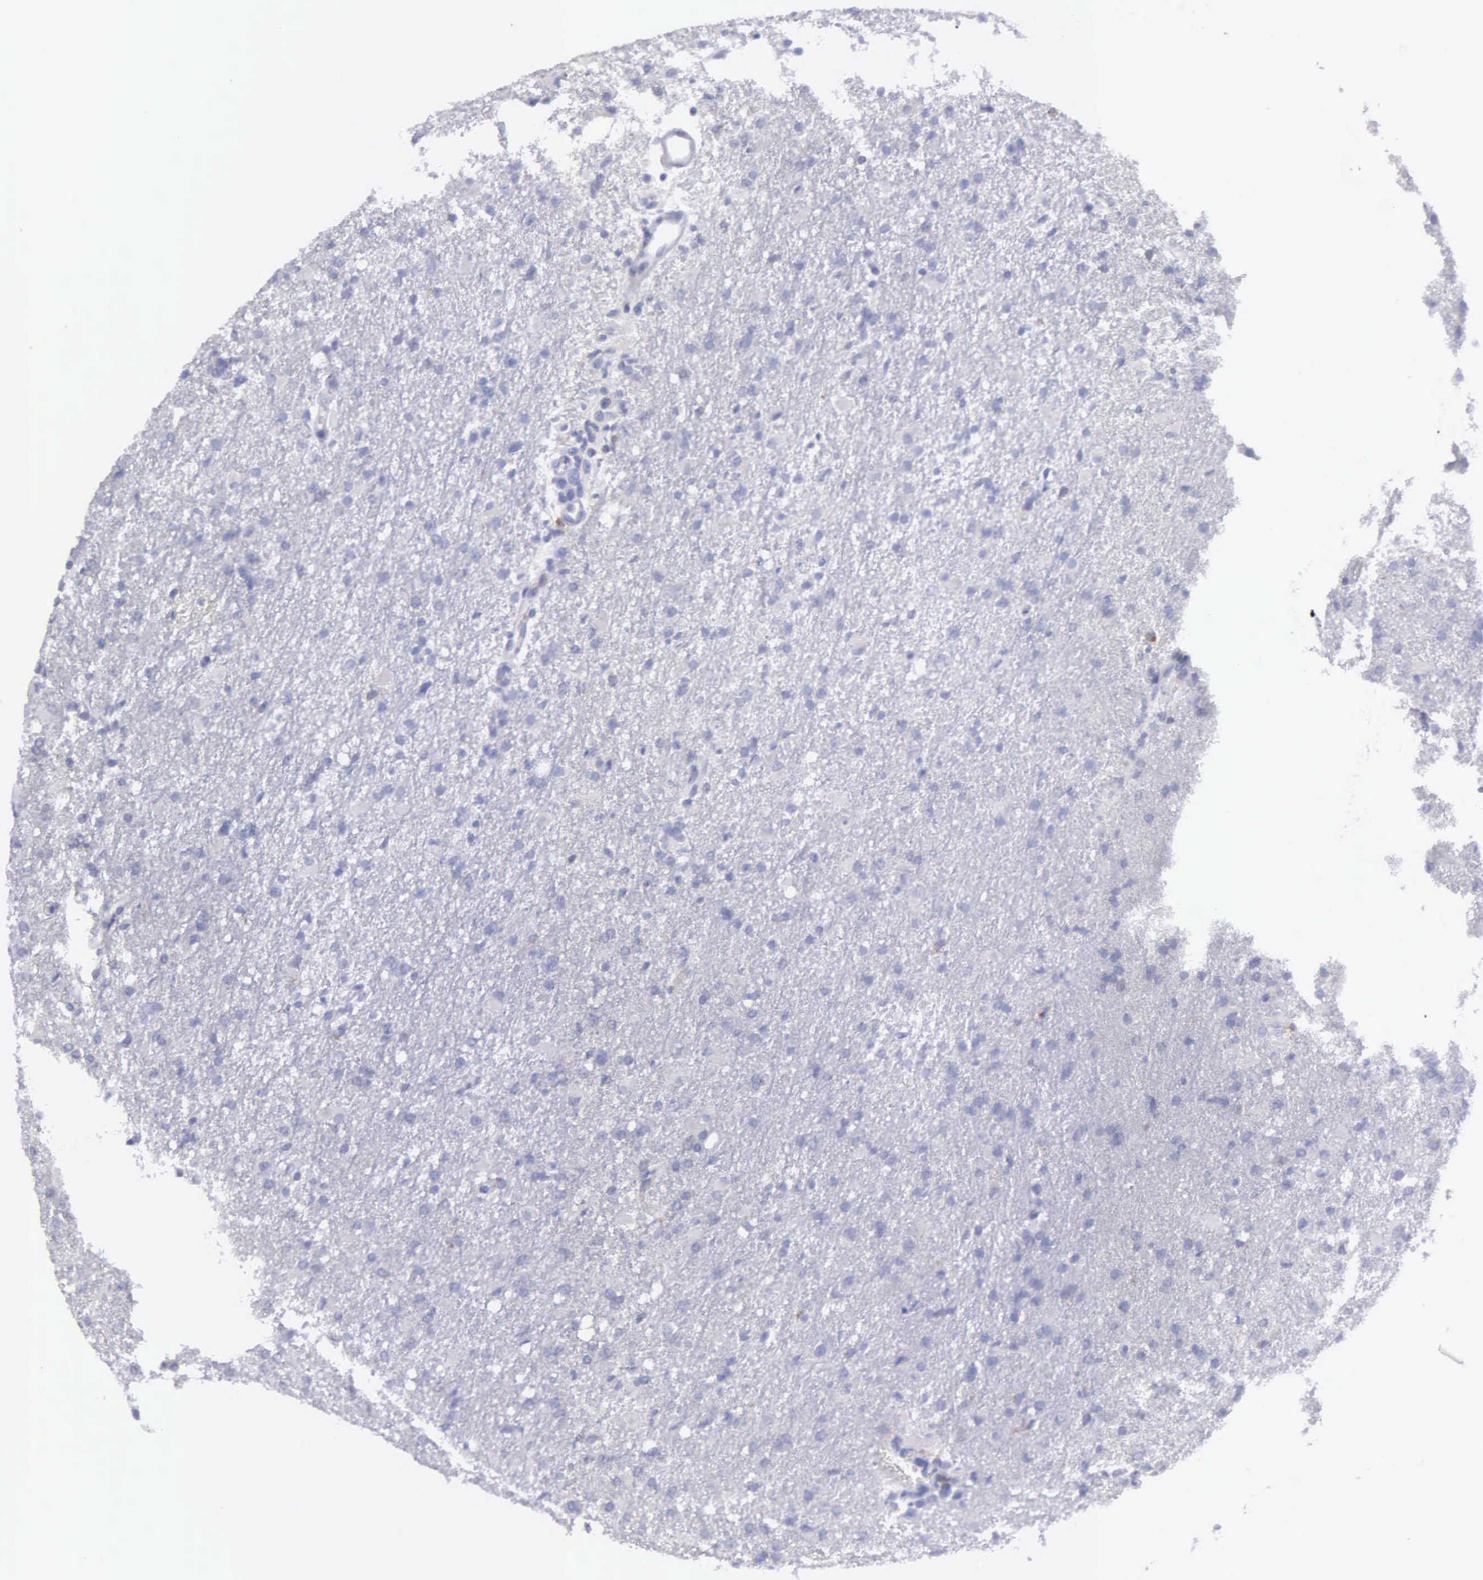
{"staining": {"intensity": "negative", "quantity": "none", "location": "none"}, "tissue": "glioma", "cell_type": "Tumor cells", "image_type": "cancer", "snomed": [{"axis": "morphology", "description": "Glioma, malignant, High grade"}, {"axis": "topography", "description": "Brain"}], "caption": "IHC micrograph of glioma stained for a protein (brown), which shows no expression in tumor cells.", "gene": "TYRP1", "patient": {"sex": "male", "age": 68}}